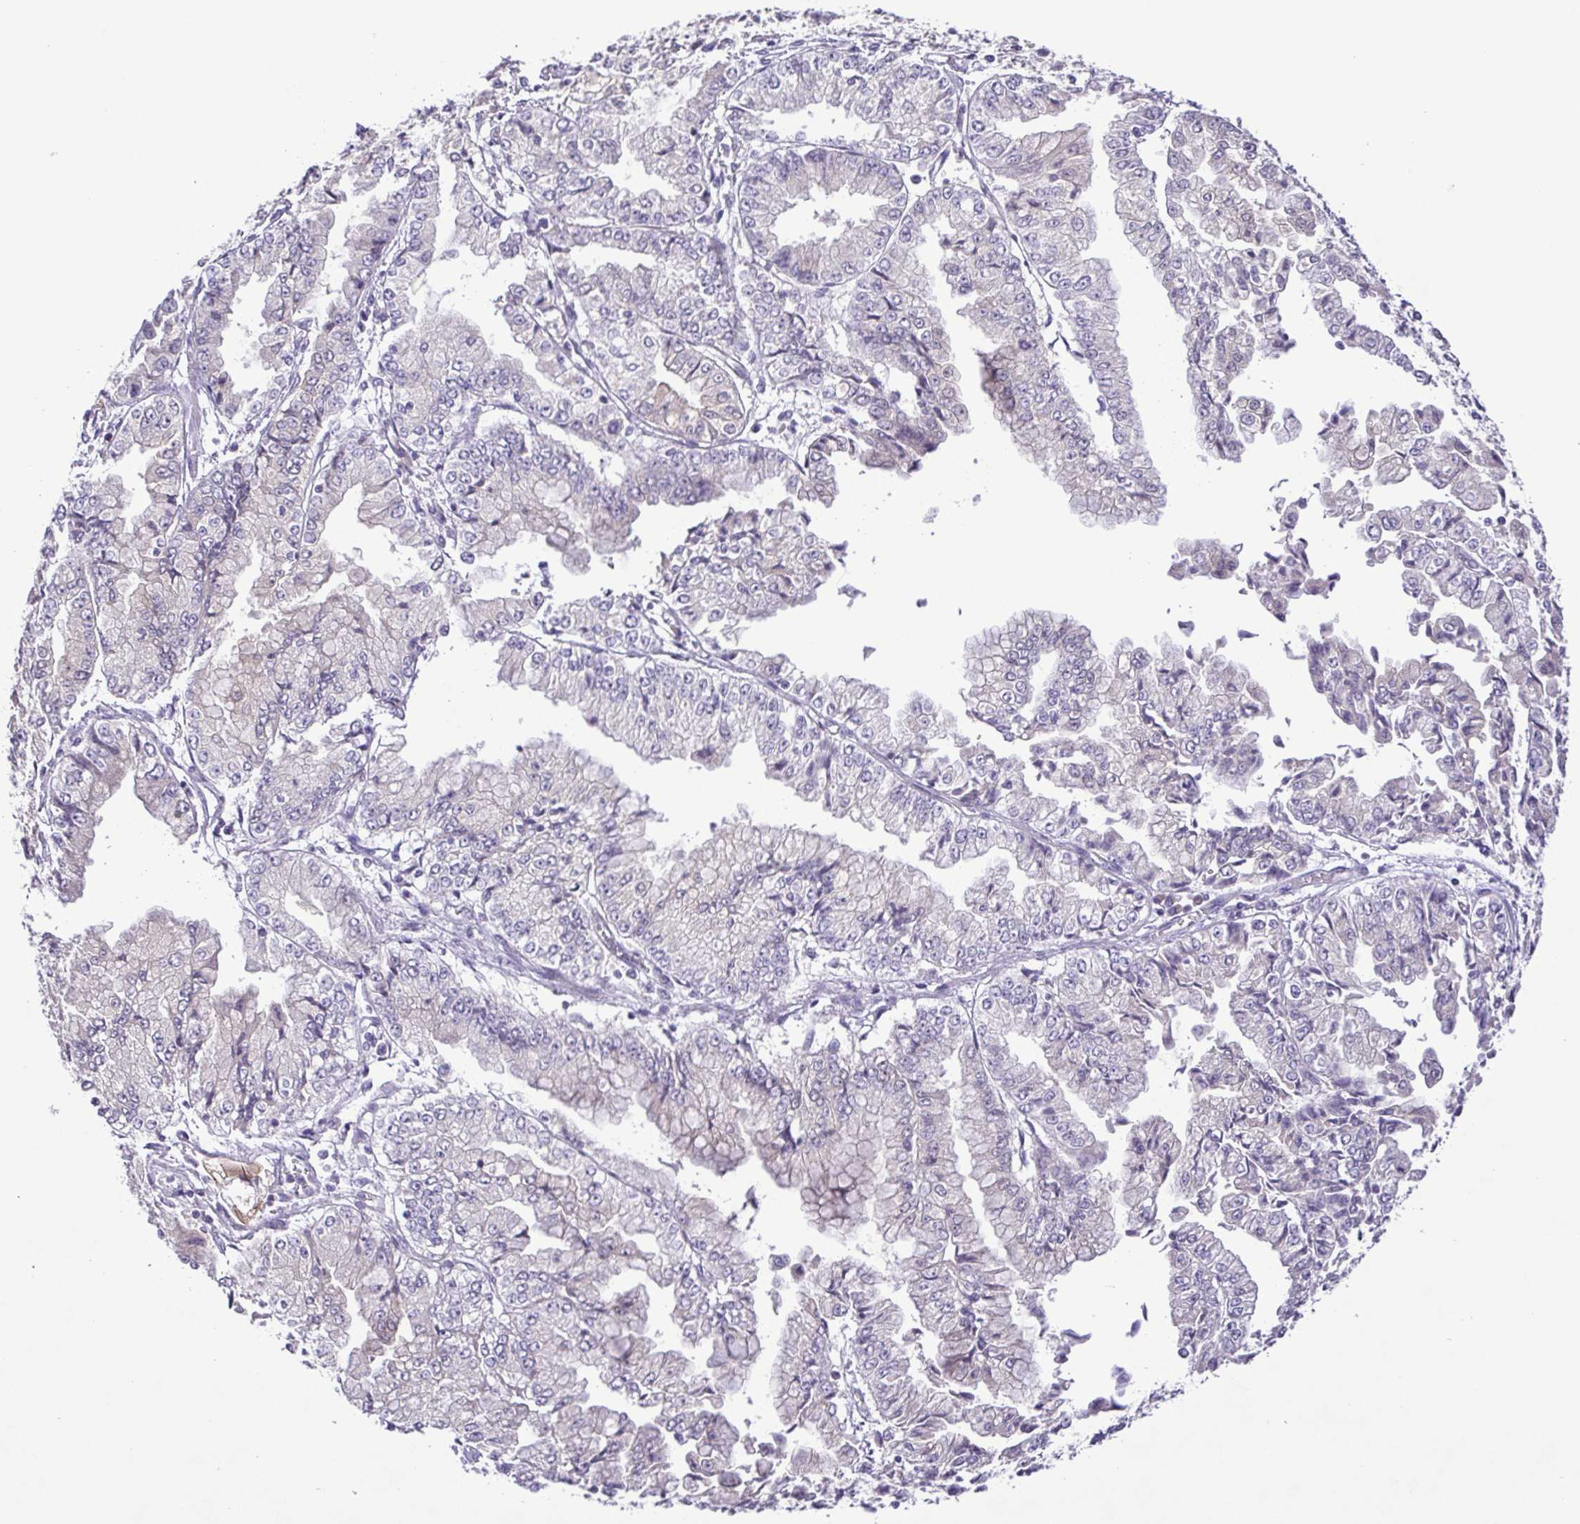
{"staining": {"intensity": "negative", "quantity": "none", "location": "none"}, "tissue": "stomach cancer", "cell_type": "Tumor cells", "image_type": "cancer", "snomed": [{"axis": "morphology", "description": "Adenocarcinoma, NOS"}, {"axis": "topography", "description": "Stomach, upper"}], "caption": "High magnification brightfield microscopy of stomach adenocarcinoma stained with DAB (3,3'-diaminobenzidine) (brown) and counterstained with hematoxylin (blue): tumor cells show no significant positivity.", "gene": "IL1RN", "patient": {"sex": "female", "age": 74}}